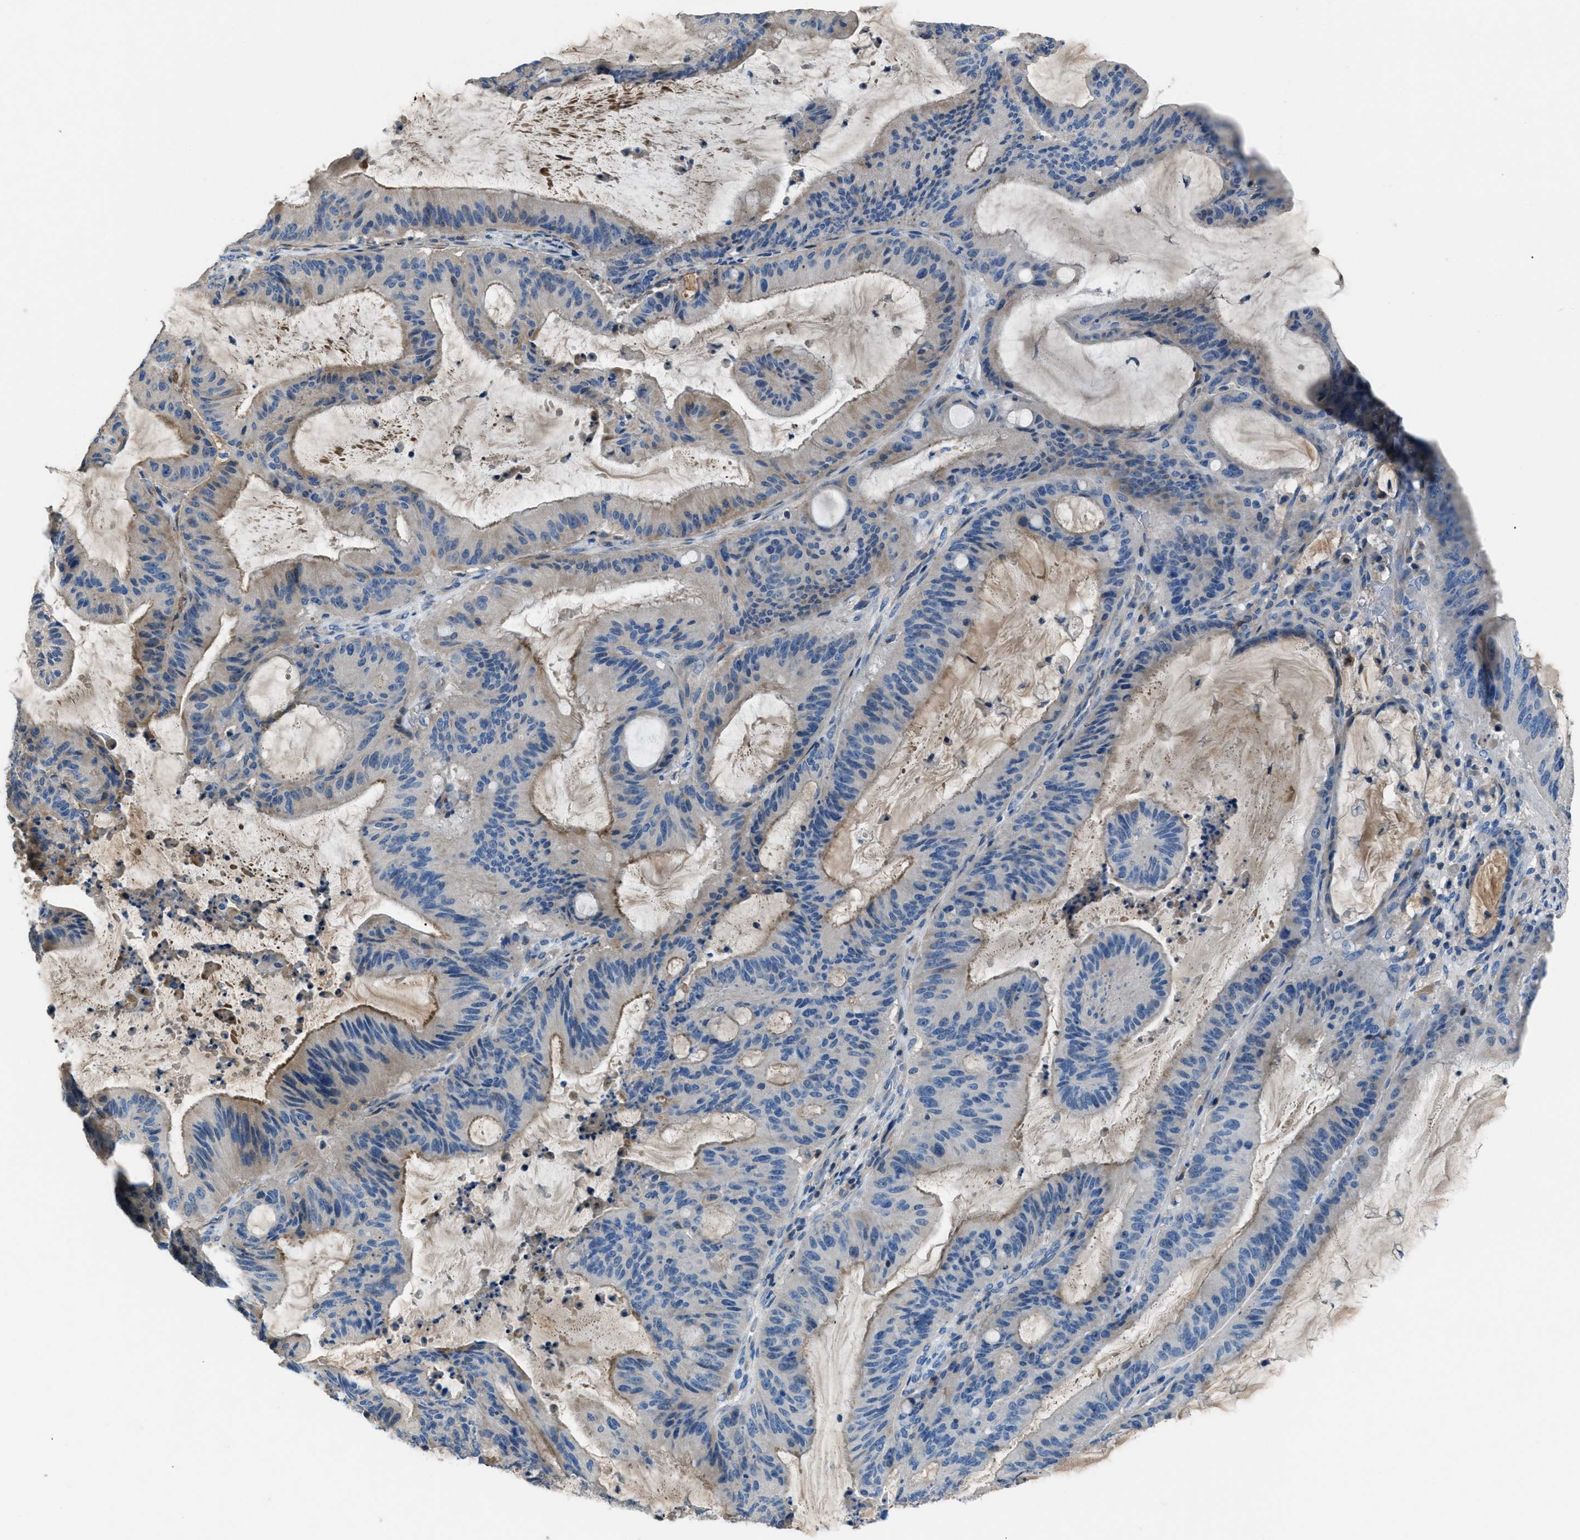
{"staining": {"intensity": "negative", "quantity": "none", "location": "none"}, "tissue": "liver cancer", "cell_type": "Tumor cells", "image_type": "cancer", "snomed": [{"axis": "morphology", "description": "Normal tissue, NOS"}, {"axis": "morphology", "description": "Cholangiocarcinoma"}, {"axis": "topography", "description": "Liver"}, {"axis": "topography", "description": "Peripheral nerve tissue"}], "caption": "The micrograph displays no significant expression in tumor cells of liver cholangiocarcinoma.", "gene": "SGCZ", "patient": {"sex": "female", "age": 73}}